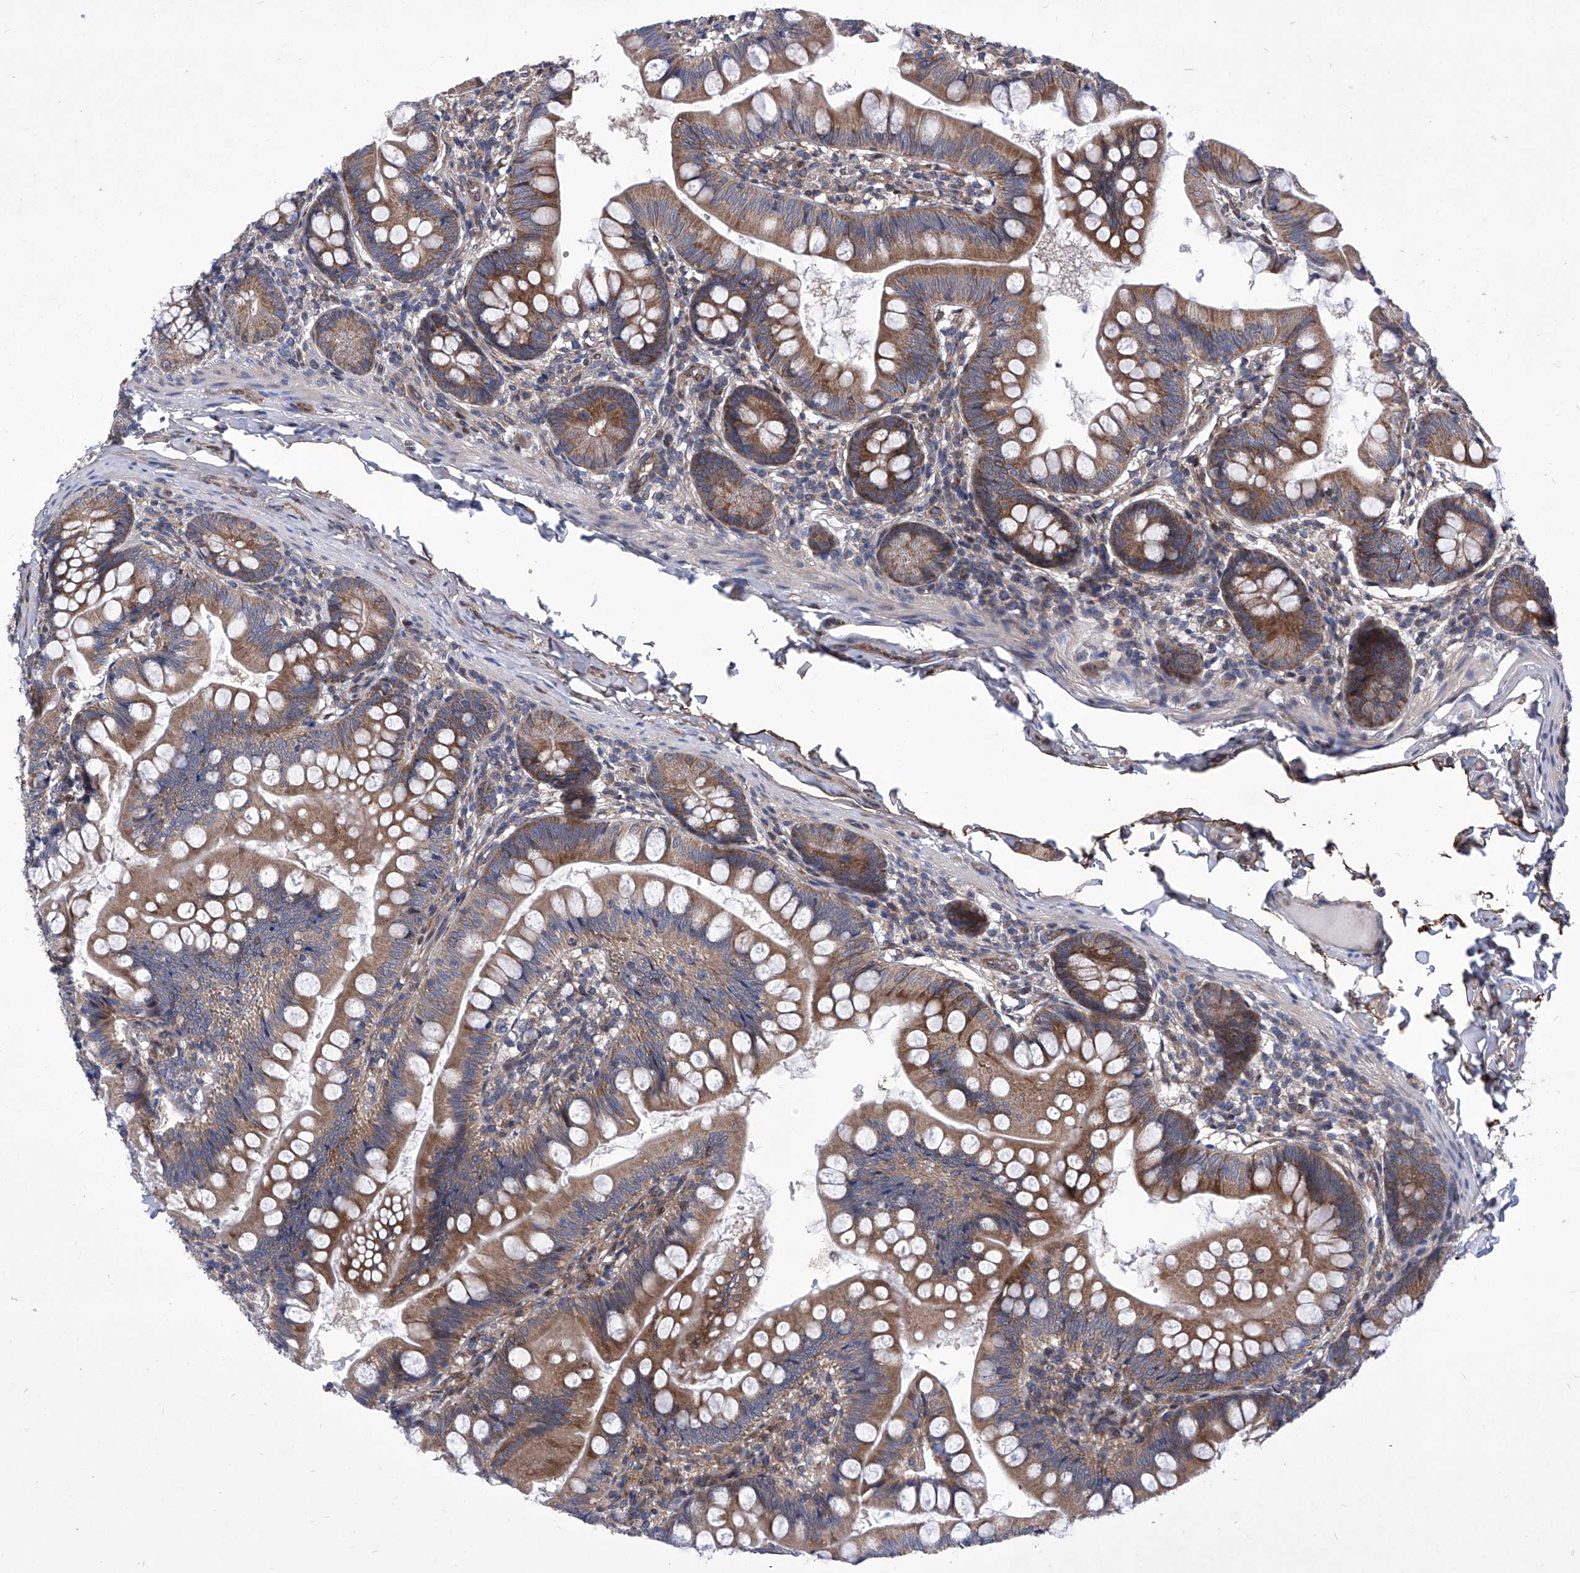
{"staining": {"intensity": "moderate", "quantity": ">75%", "location": "cytoplasmic/membranous"}, "tissue": "small intestine", "cell_type": "Glandular cells", "image_type": "normal", "snomed": [{"axis": "morphology", "description": "Normal tissue, NOS"}, {"axis": "topography", "description": "Small intestine"}], "caption": "DAB (3,3'-diaminobenzidine) immunohistochemical staining of normal human small intestine reveals moderate cytoplasmic/membranous protein staining in approximately >75% of glandular cells. (DAB (3,3'-diaminobenzidine) = brown stain, brightfield microscopy at high magnification).", "gene": "KTI12", "patient": {"sex": "male", "age": 7}}